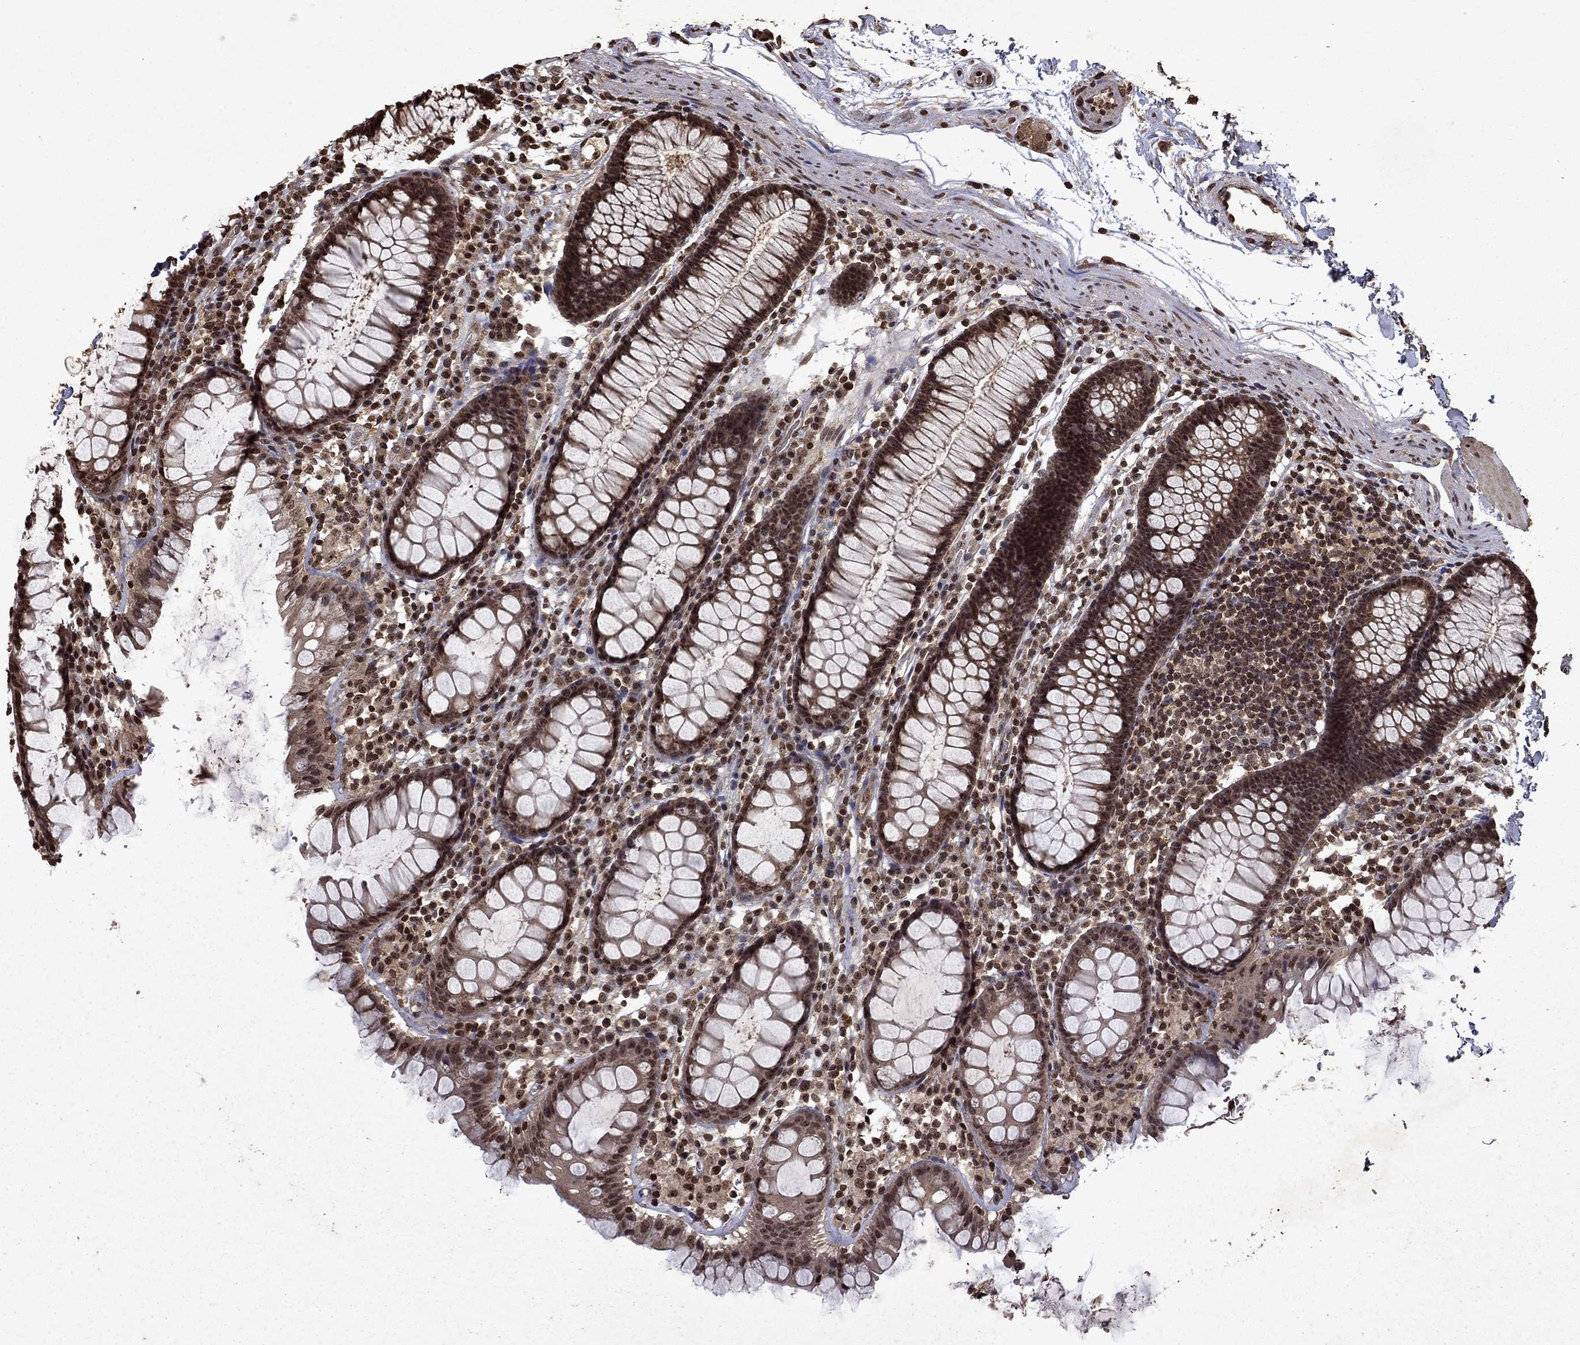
{"staining": {"intensity": "strong", "quantity": "25%-75%", "location": "nuclear"}, "tissue": "colon", "cell_type": "Endothelial cells", "image_type": "normal", "snomed": [{"axis": "morphology", "description": "Normal tissue, NOS"}, {"axis": "topography", "description": "Colon"}], "caption": "The image shows immunohistochemical staining of normal colon. There is strong nuclear expression is seen in about 25%-75% of endothelial cells. (brown staining indicates protein expression, while blue staining denotes nuclei).", "gene": "PIN4", "patient": {"sex": "male", "age": 76}}